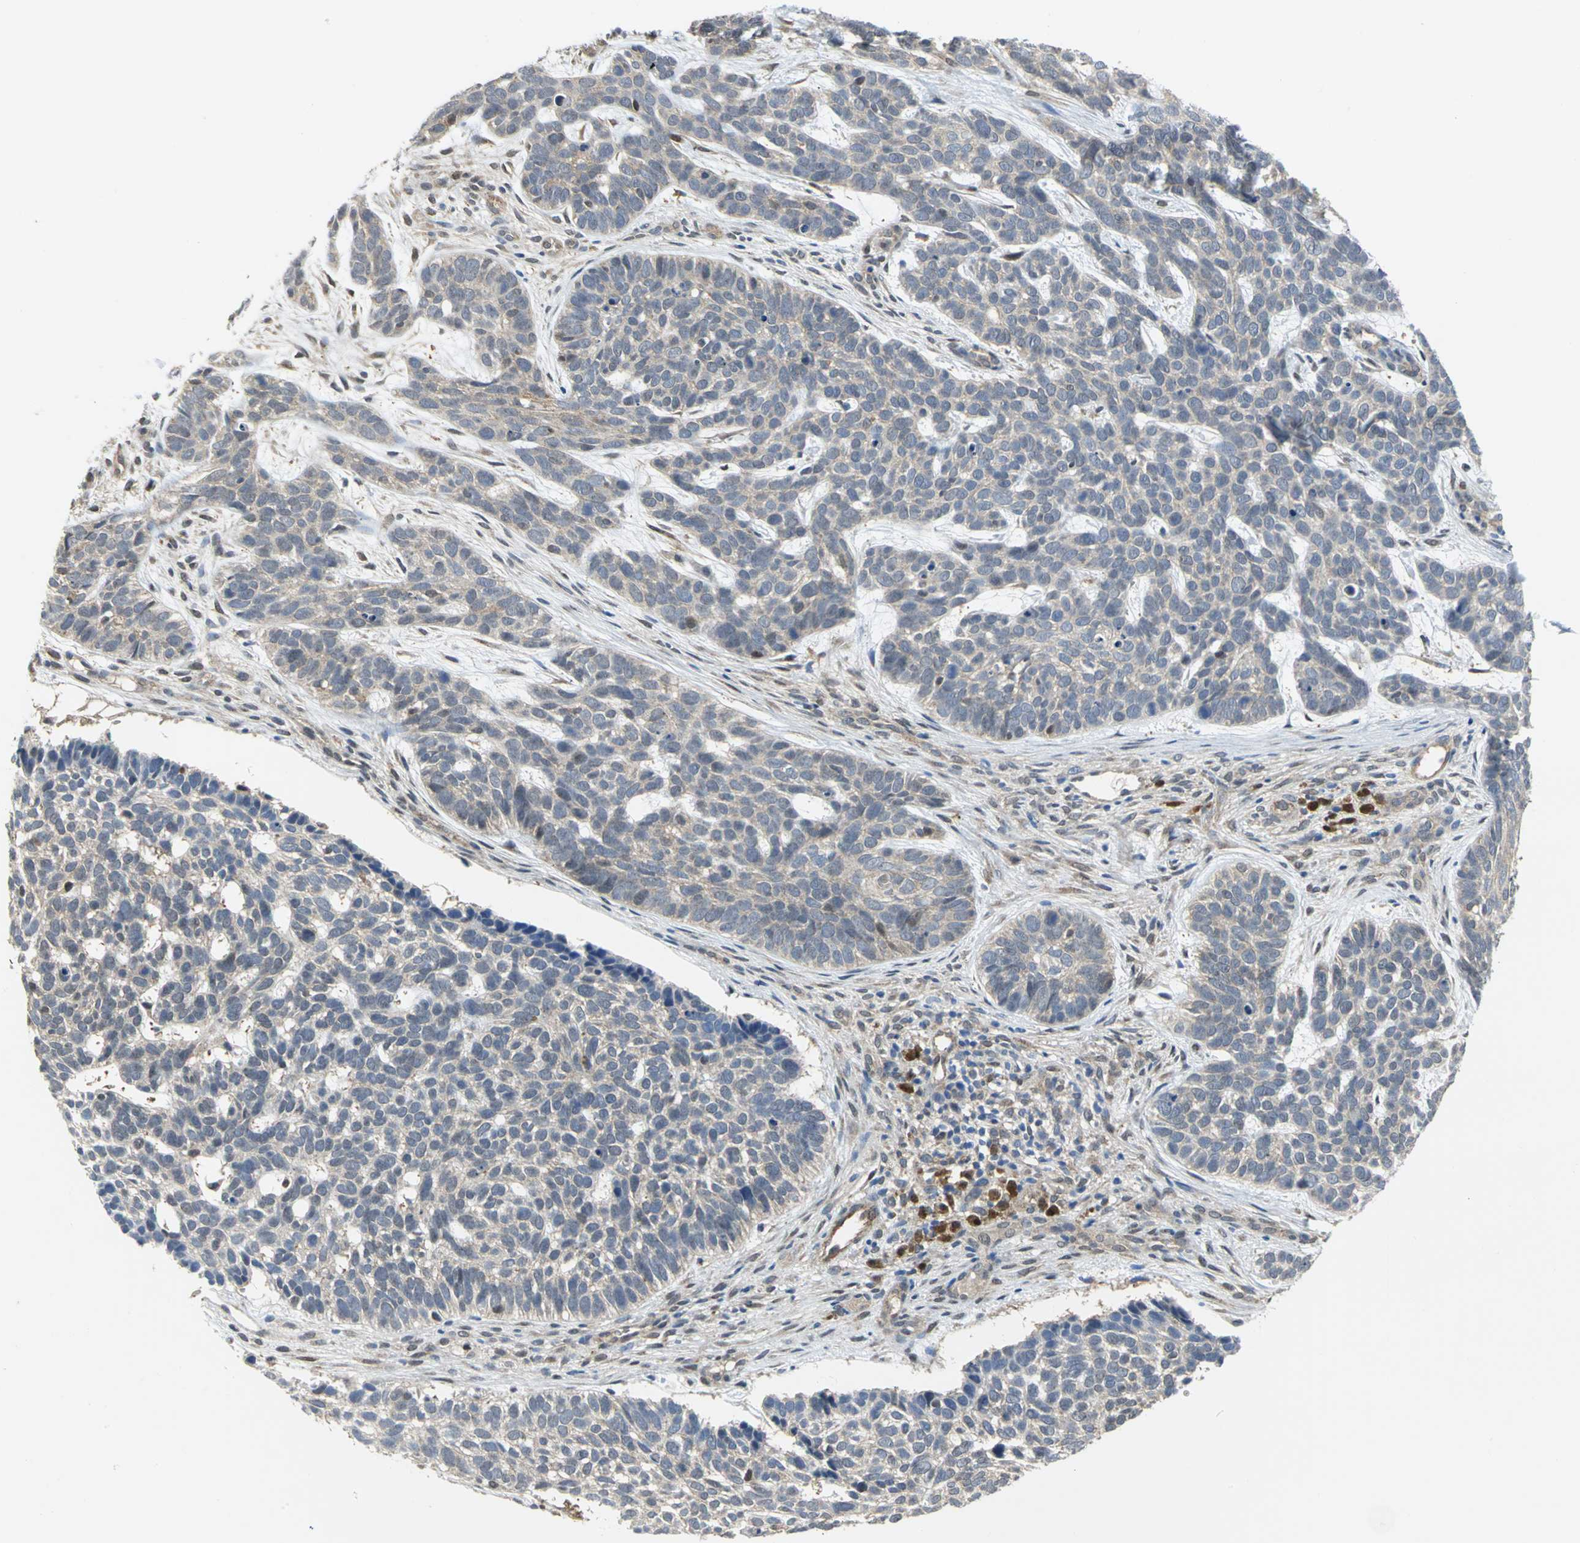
{"staining": {"intensity": "weak", "quantity": "25%-75%", "location": "cytoplasmic/membranous"}, "tissue": "skin cancer", "cell_type": "Tumor cells", "image_type": "cancer", "snomed": [{"axis": "morphology", "description": "Basal cell carcinoma"}, {"axis": "topography", "description": "Skin"}], "caption": "Basal cell carcinoma (skin) stained with a protein marker shows weak staining in tumor cells.", "gene": "PGM3", "patient": {"sex": "male", "age": 87}}